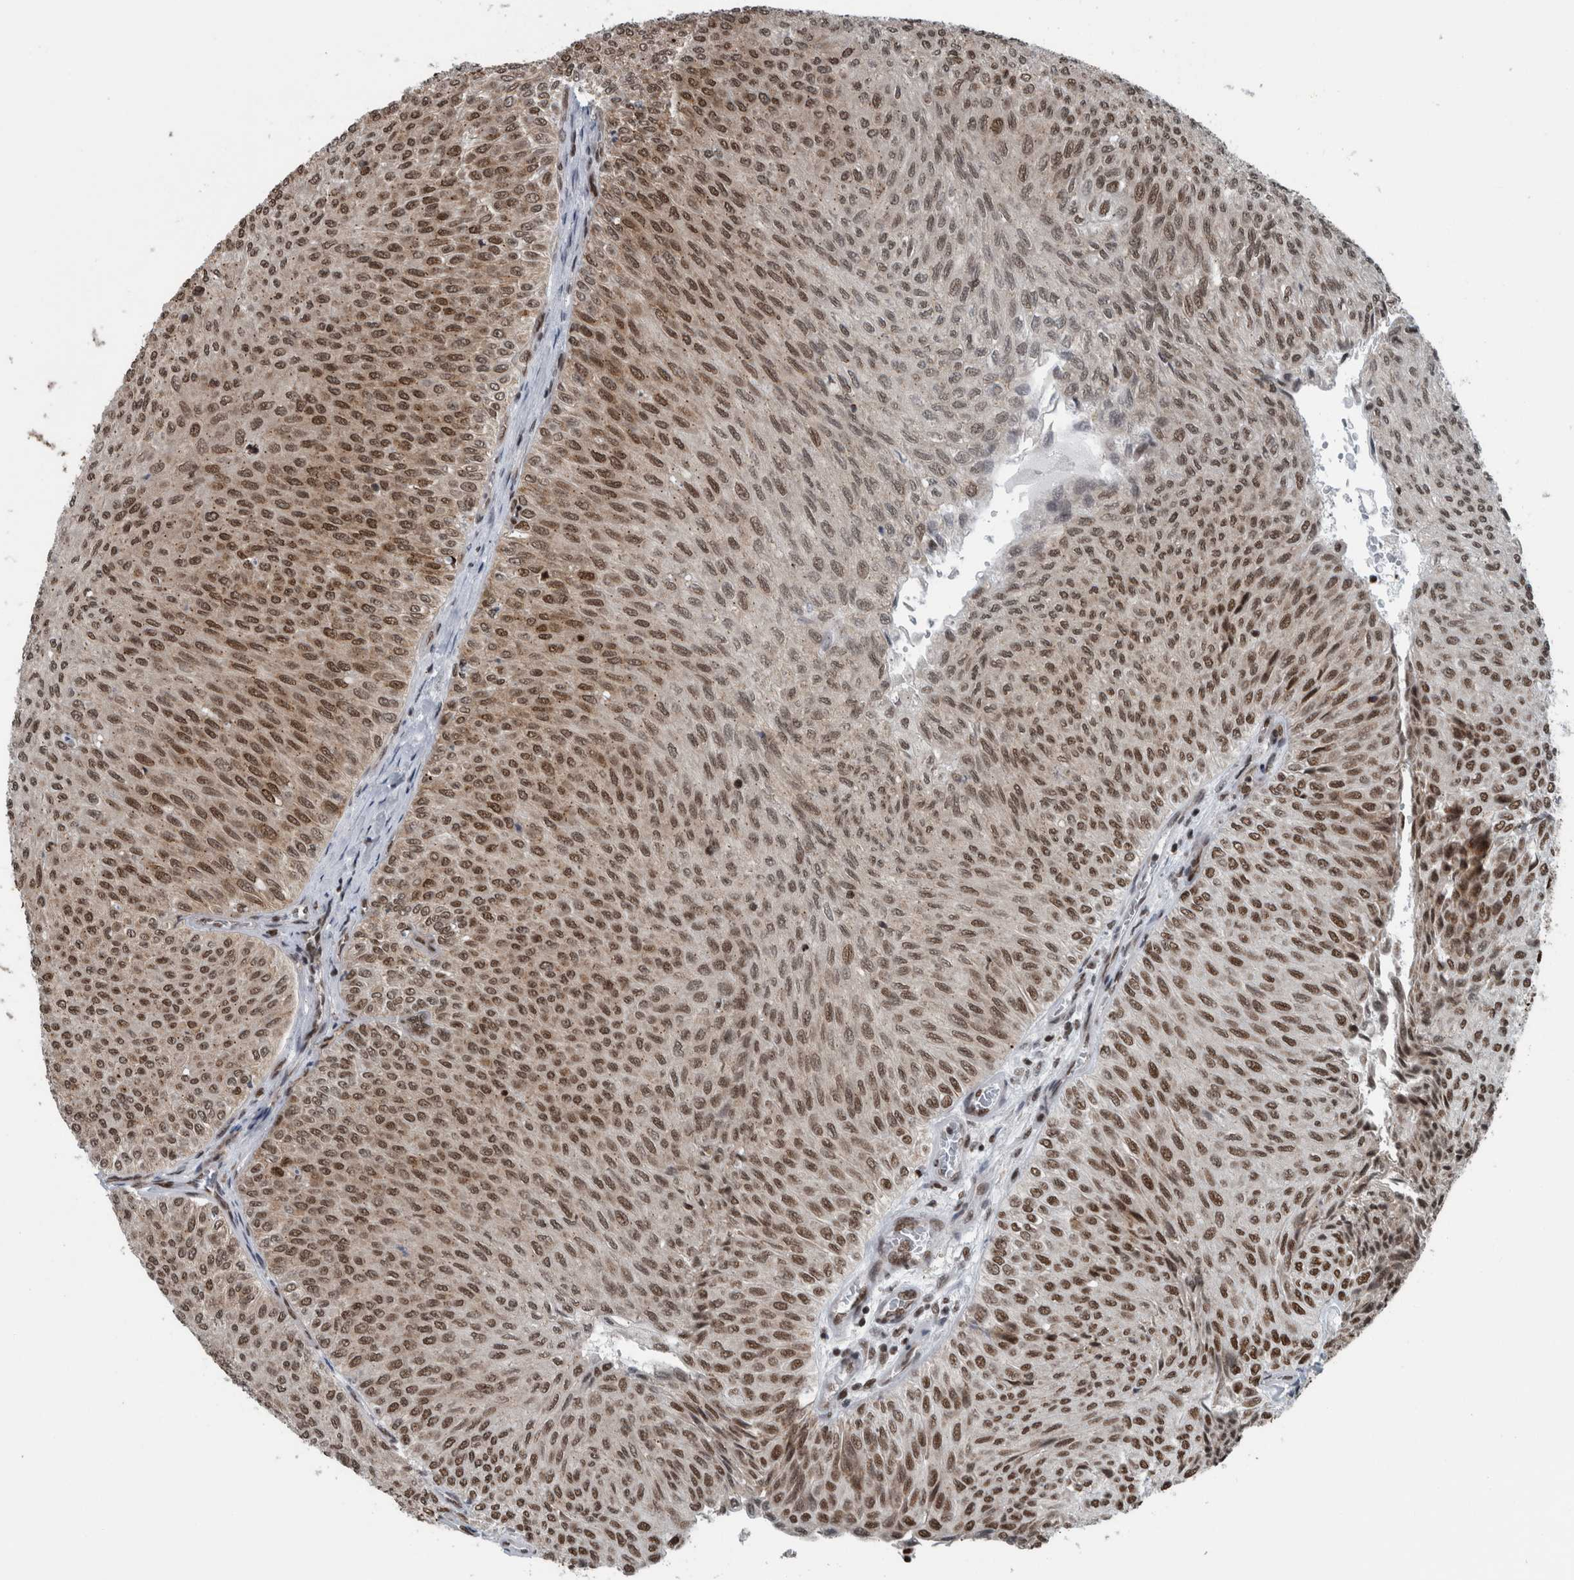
{"staining": {"intensity": "moderate", "quantity": ">75%", "location": "nuclear"}, "tissue": "urothelial cancer", "cell_type": "Tumor cells", "image_type": "cancer", "snomed": [{"axis": "morphology", "description": "Urothelial carcinoma, Low grade"}, {"axis": "topography", "description": "Urinary bladder"}], "caption": "Protein analysis of low-grade urothelial carcinoma tissue displays moderate nuclear positivity in about >75% of tumor cells.", "gene": "DNMT3A", "patient": {"sex": "male", "age": 78}}